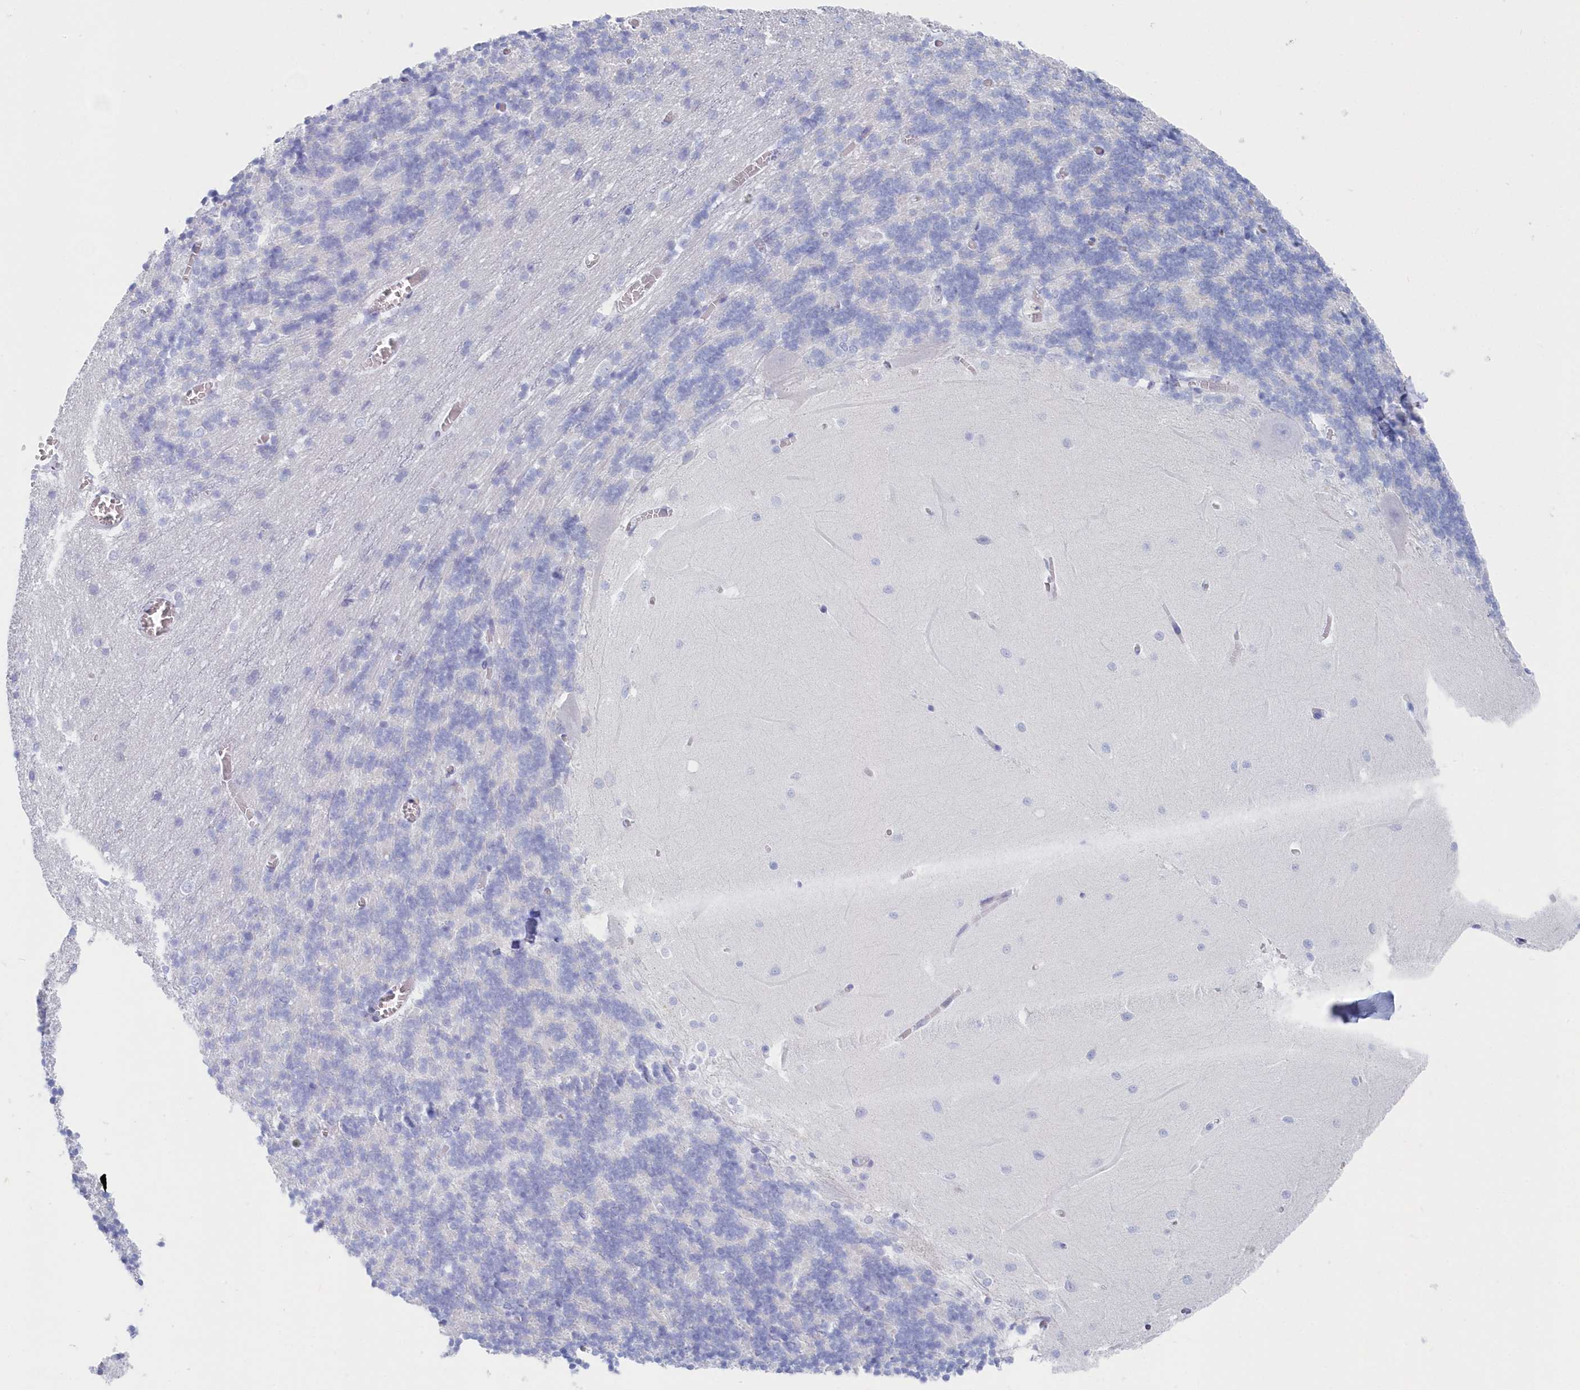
{"staining": {"intensity": "negative", "quantity": "none", "location": "none"}, "tissue": "cerebellum", "cell_type": "Cells in granular layer", "image_type": "normal", "snomed": [{"axis": "morphology", "description": "Normal tissue, NOS"}, {"axis": "topography", "description": "Cerebellum"}], "caption": "The image exhibits no significant expression in cells in granular layer of cerebellum.", "gene": "CSNK1G2", "patient": {"sex": "male", "age": 37}}